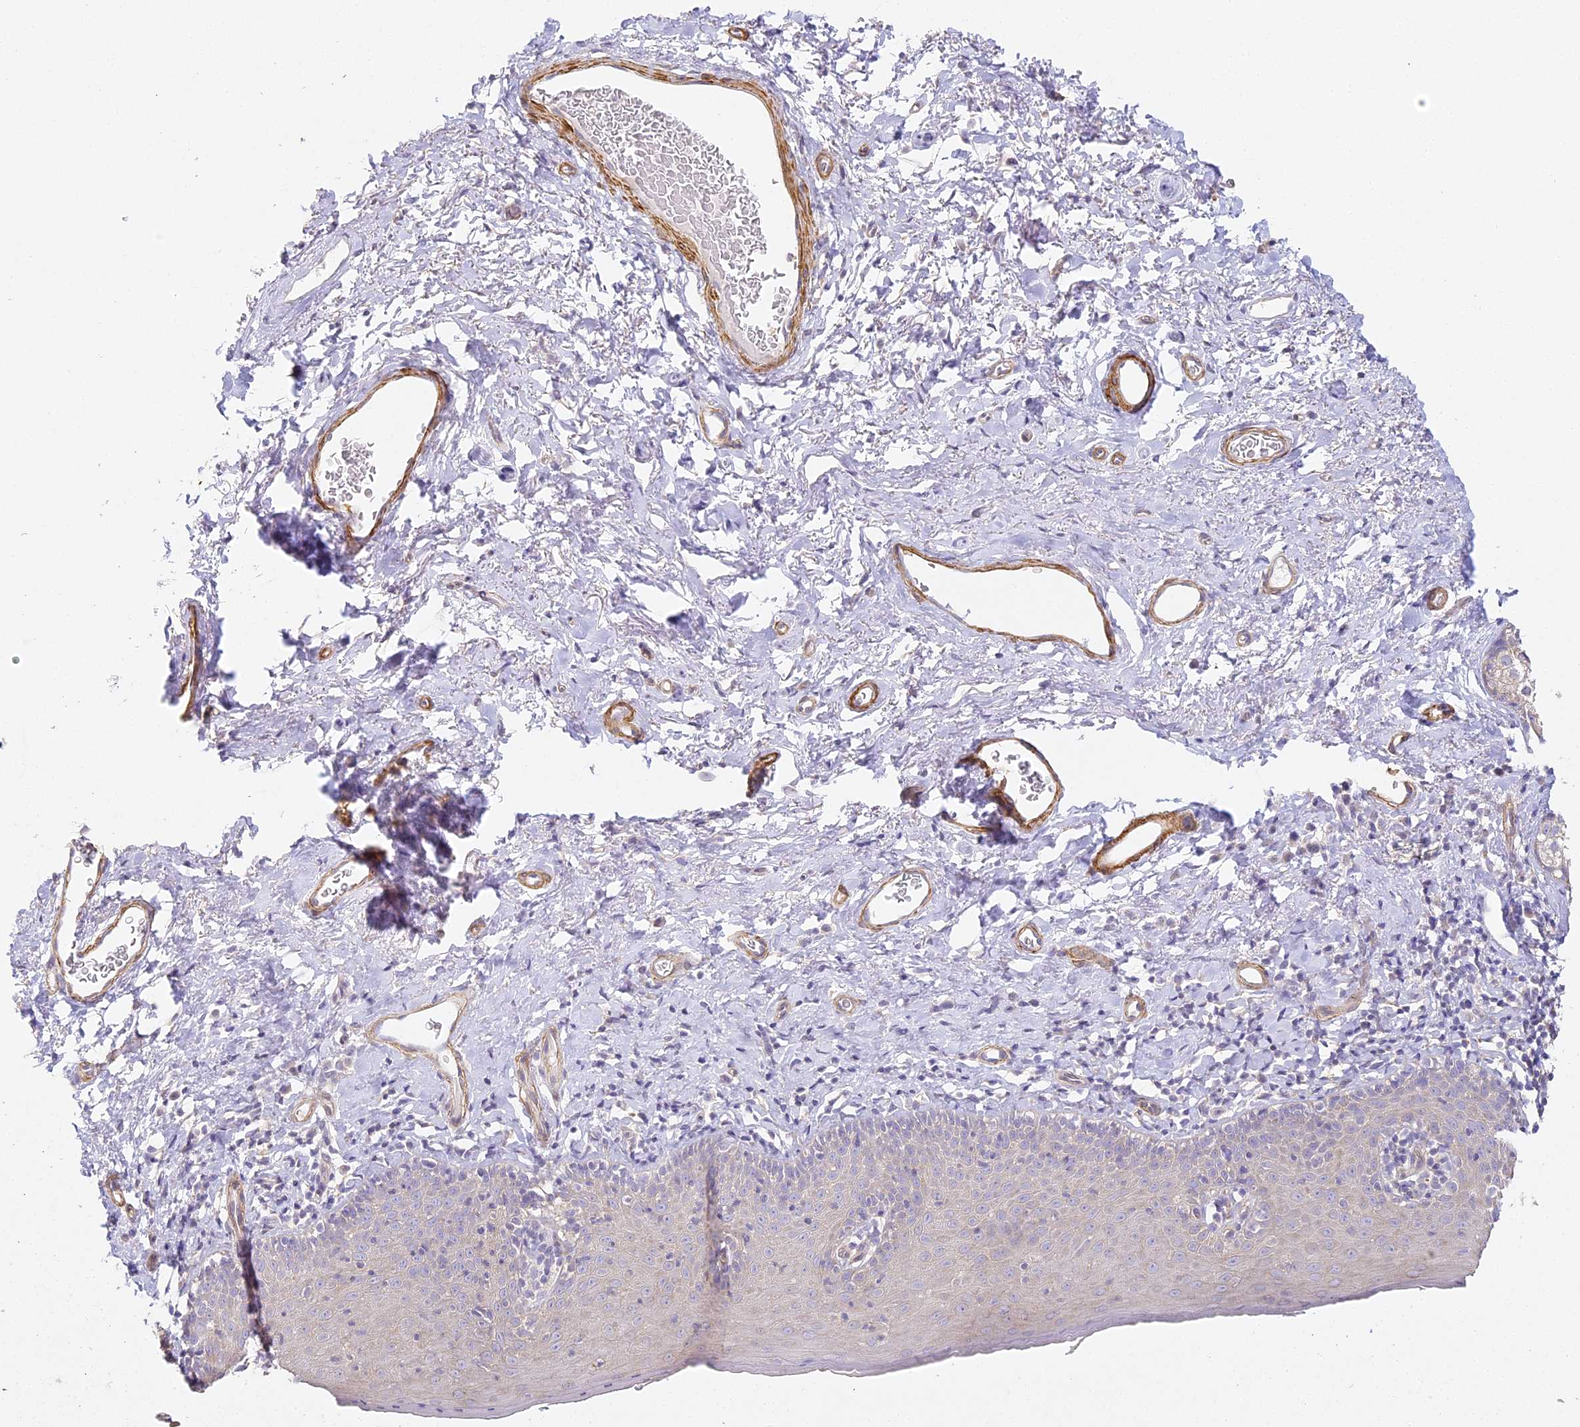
{"staining": {"intensity": "weak", "quantity": "<25%", "location": "cytoplasmic/membranous"}, "tissue": "skin", "cell_type": "Epidermal cells", "image_type": "normal", "snomed": [{"axis": "morphology", "description": "Normal tissue, NOS"}, {"axis": "topography", "description": "Vulva"}], "caption": "Photomicrograph shows no significant protein expression in epidermal cells of unremarkable skin. The staining is performed using DAB brown chromogen with nuclei counter-stained in using hematoxylin.", "gene": "MED28", "patient": {"sex": "female", "age": 66}}